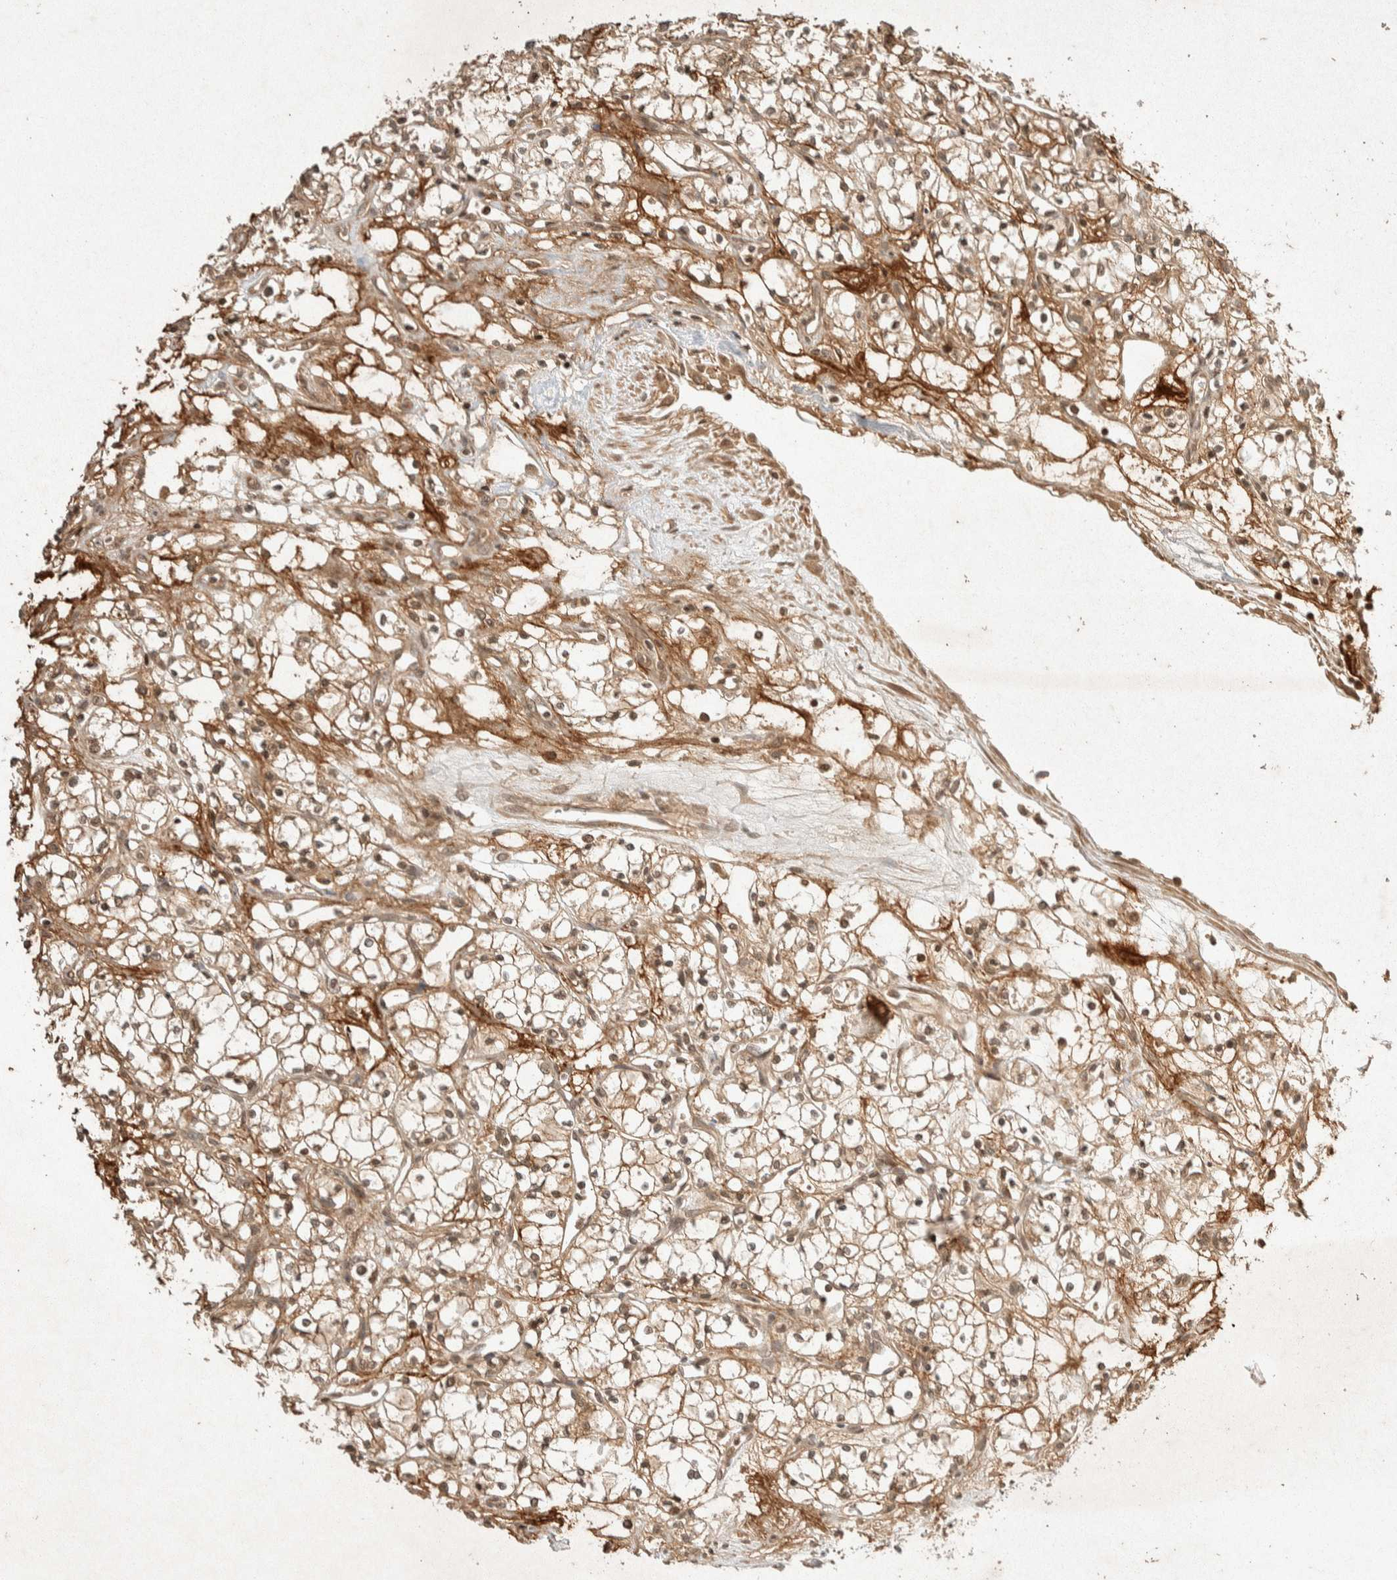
{"staining": {"intensity": "weak", "quantity": ">75%", "location": "cytoplasmic/membranous,nuclear"}, "tissue": "renal cancer", "cell_type": "Tumor cells", "image_type": "cancer", "snomed": [{"axis": "morphology", "description": "Normal tissue, NOS"}, {"axis": "morphology", "description": "Adenocarcinoma, NOS"}, {"axis": "topography", "description": "Kidney"}], "caption": "Renal cancer tissue displays weak cytoplasmic/membranous and nuclear staining in approximately >75% of tumor cells, visualized by immunohistochemistry. Using DAB (brown) and hematoxylin (blue) stains, captured at high magnification using brightfield microscopy.", "gene": "THRA", "patient": {"sex": "male", "age": 59}}